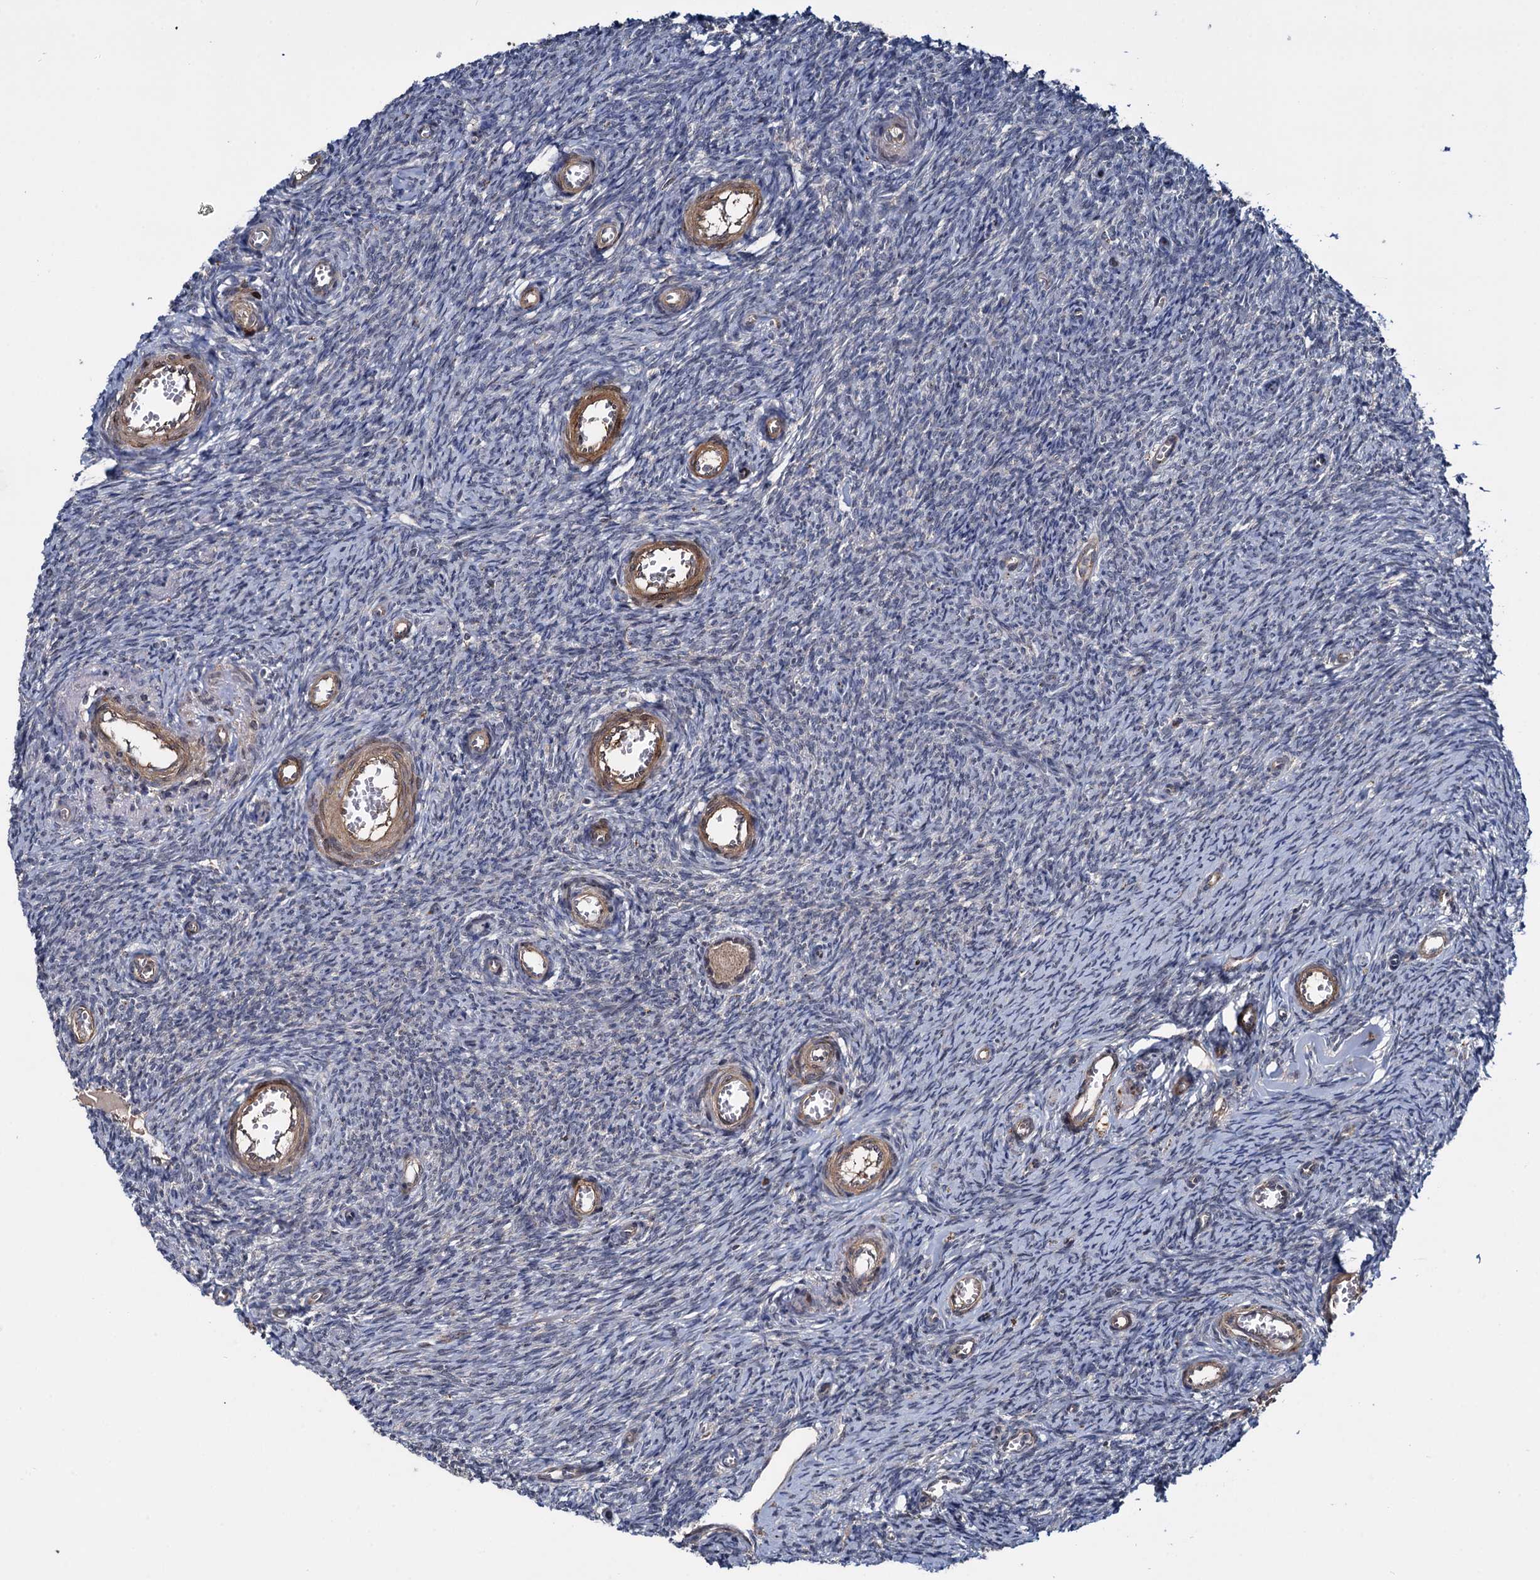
{"staining": {"intensity": "negative", "quantity": "none", "location": "none"}, "tissue": "ovary", "cell_type": "Ovarian stroma cells", "image_type": "normal", "snomed": [{"axis": "morphology", "description": "Normal tissue, NOS"}, {"axis": "topography", "description": "Ovary"}], "caption": "Immunohistochemical staining of normal human ovary exhibits no significant positivity in ovarian stroma cells.", "gene": "ARHGAP42", "patient": {"sex": "female", "age": 44}}